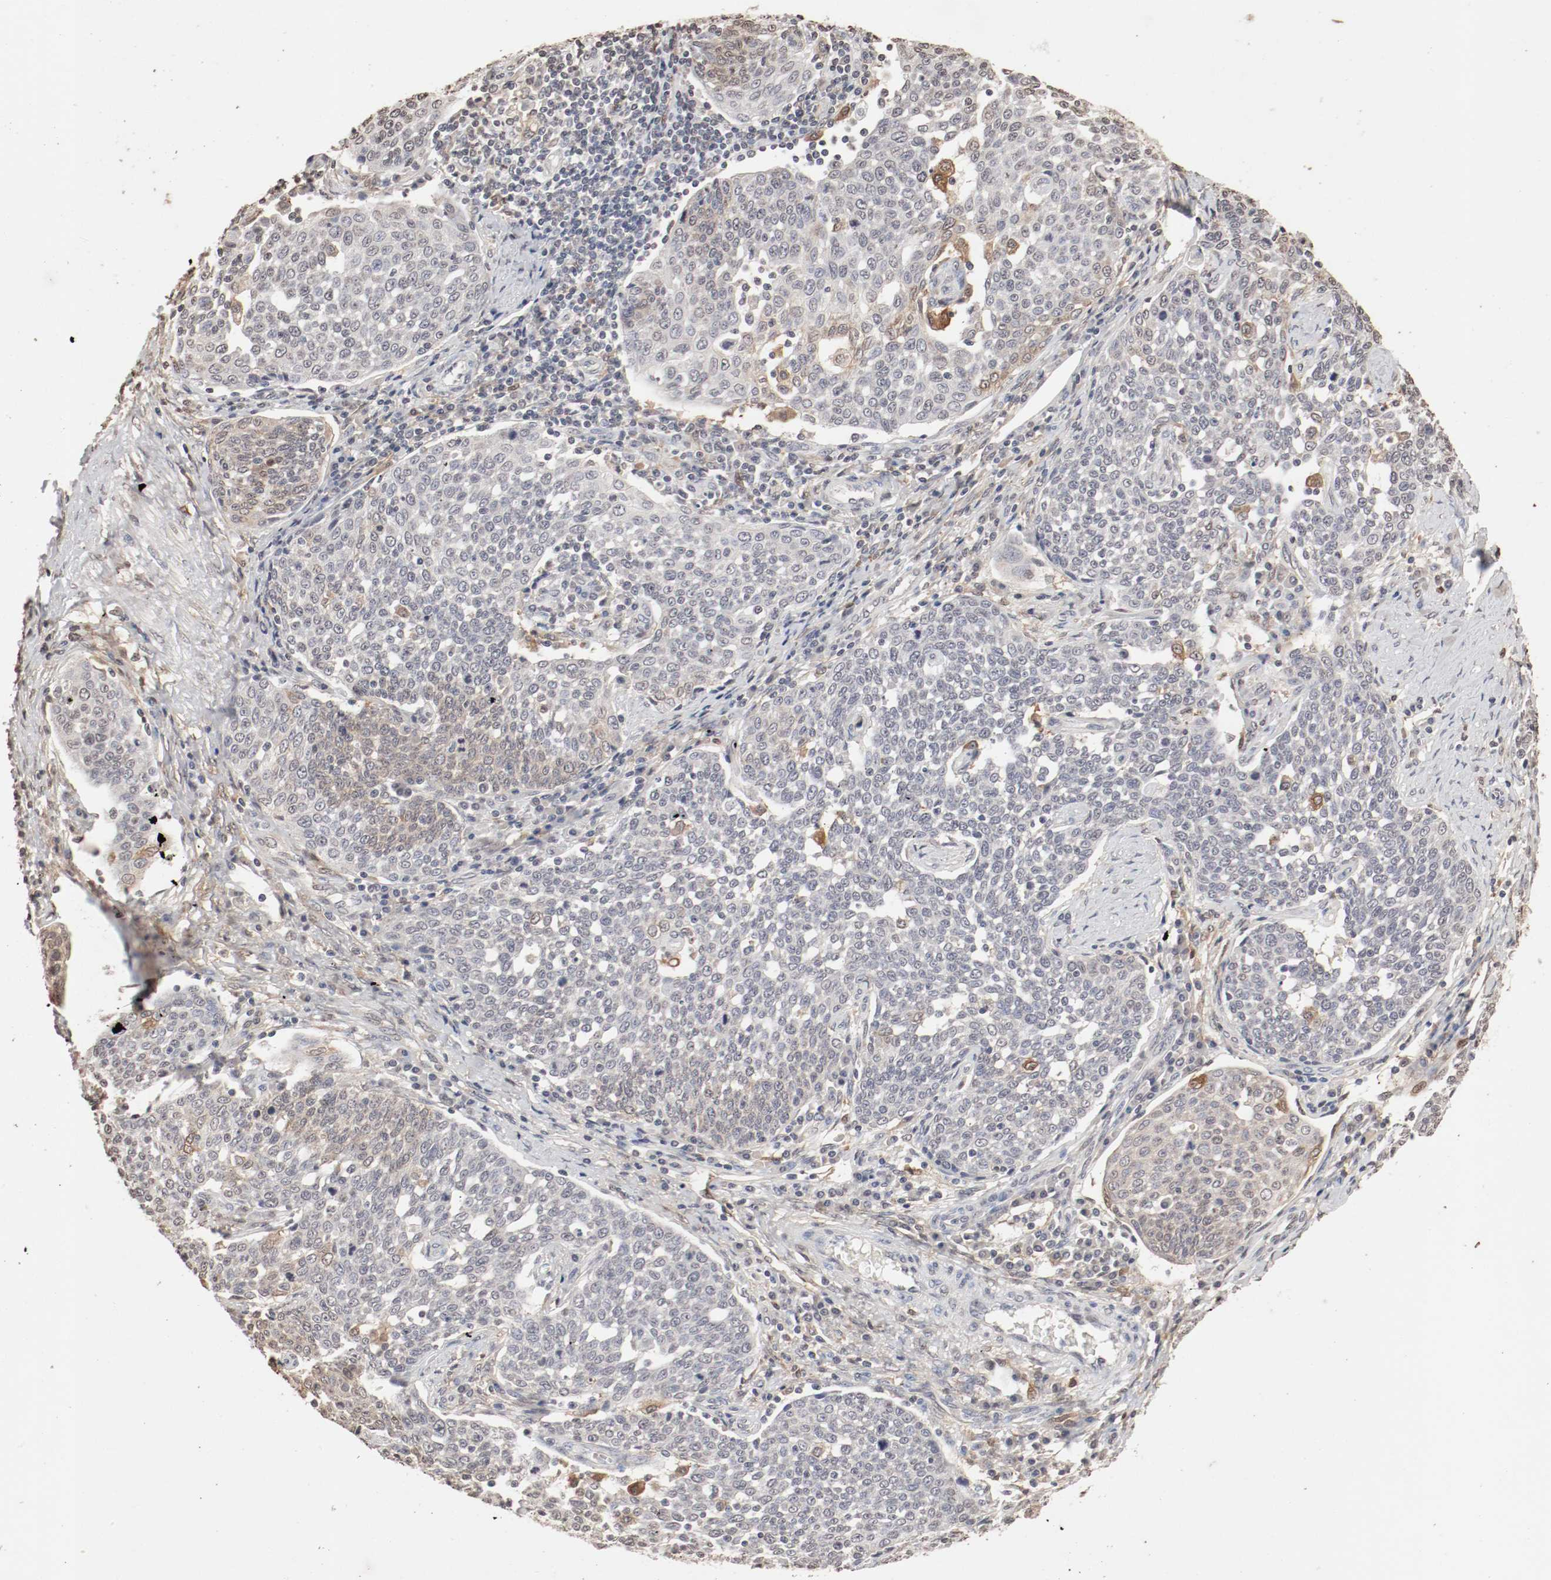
{"staining": {"intensity": "weak", "quantity": "<25%", "location": "cytoplasmic/membranous,nuclear"}, "tissue": "cervical cancer", "cell_type": "Tumor cells", "image_type": "cancer", "snomed": [{"axis": "morphology", "description": "Squamous cell carcinoma, NOS"}, {"axis": "topography", "description": "Cervix"}], "caption": "This is an immunohistochemistry (IHC) micrograph of human squamous cell carcinoma (cervical). There is no expression in tumor cells.", "gene": "WASL", "patient": {"sex": "female", "age": 34}}